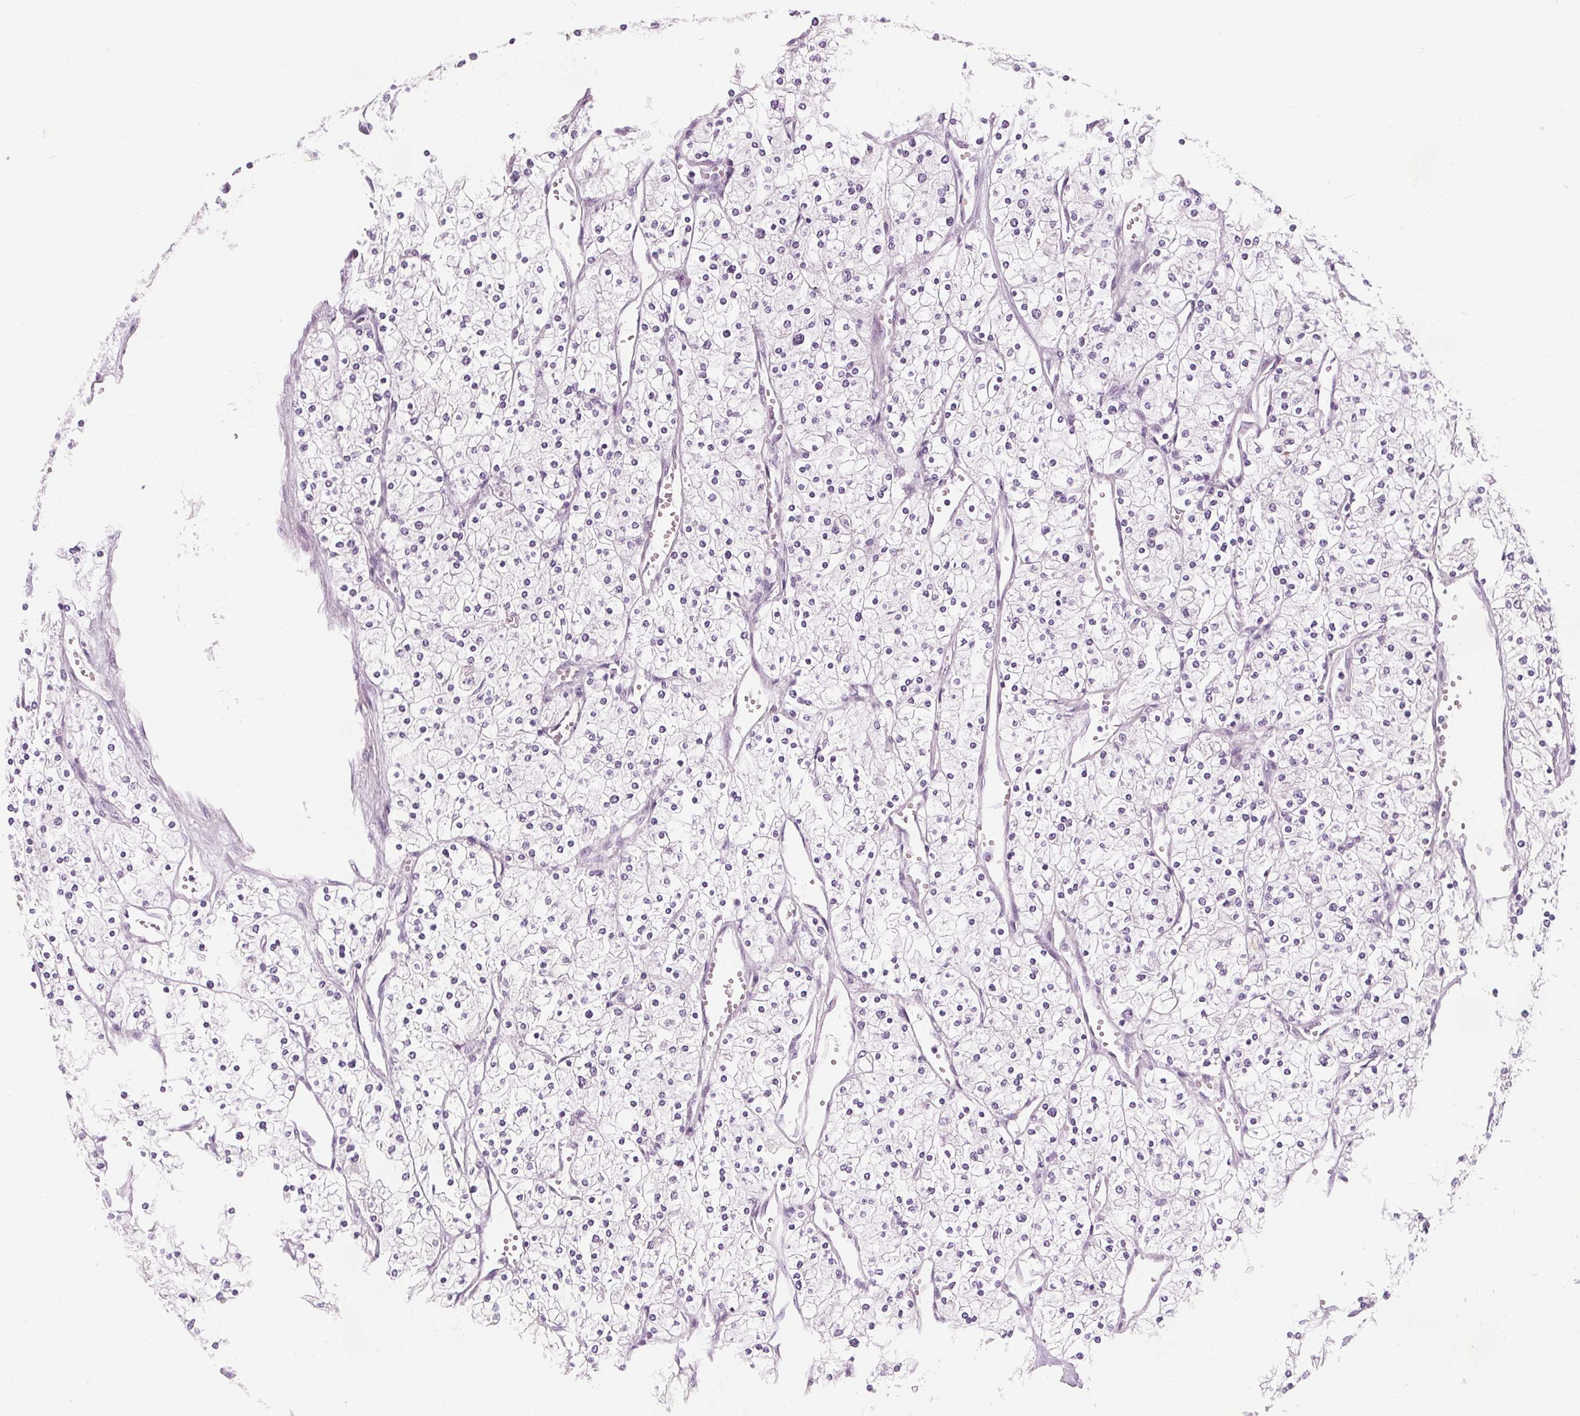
{"staining": {"intensity": "negative", "quantity": "none", "location": "none"}, "tissue": "renal cancer", "cell_type": "Tumor cells", "image_type": "cancer", "snomed": [{"axis": "morphology", "description": "Adenocarcinoma, NOS"}, {"axis": "topography", "description": "Kidney"}], "caption": "The histopathology image demonstrates no staining of tumor cells in renal adenocarcinoma.", "gene": "SLC5A12", "patient": {"sex": "male", "age": 80}}